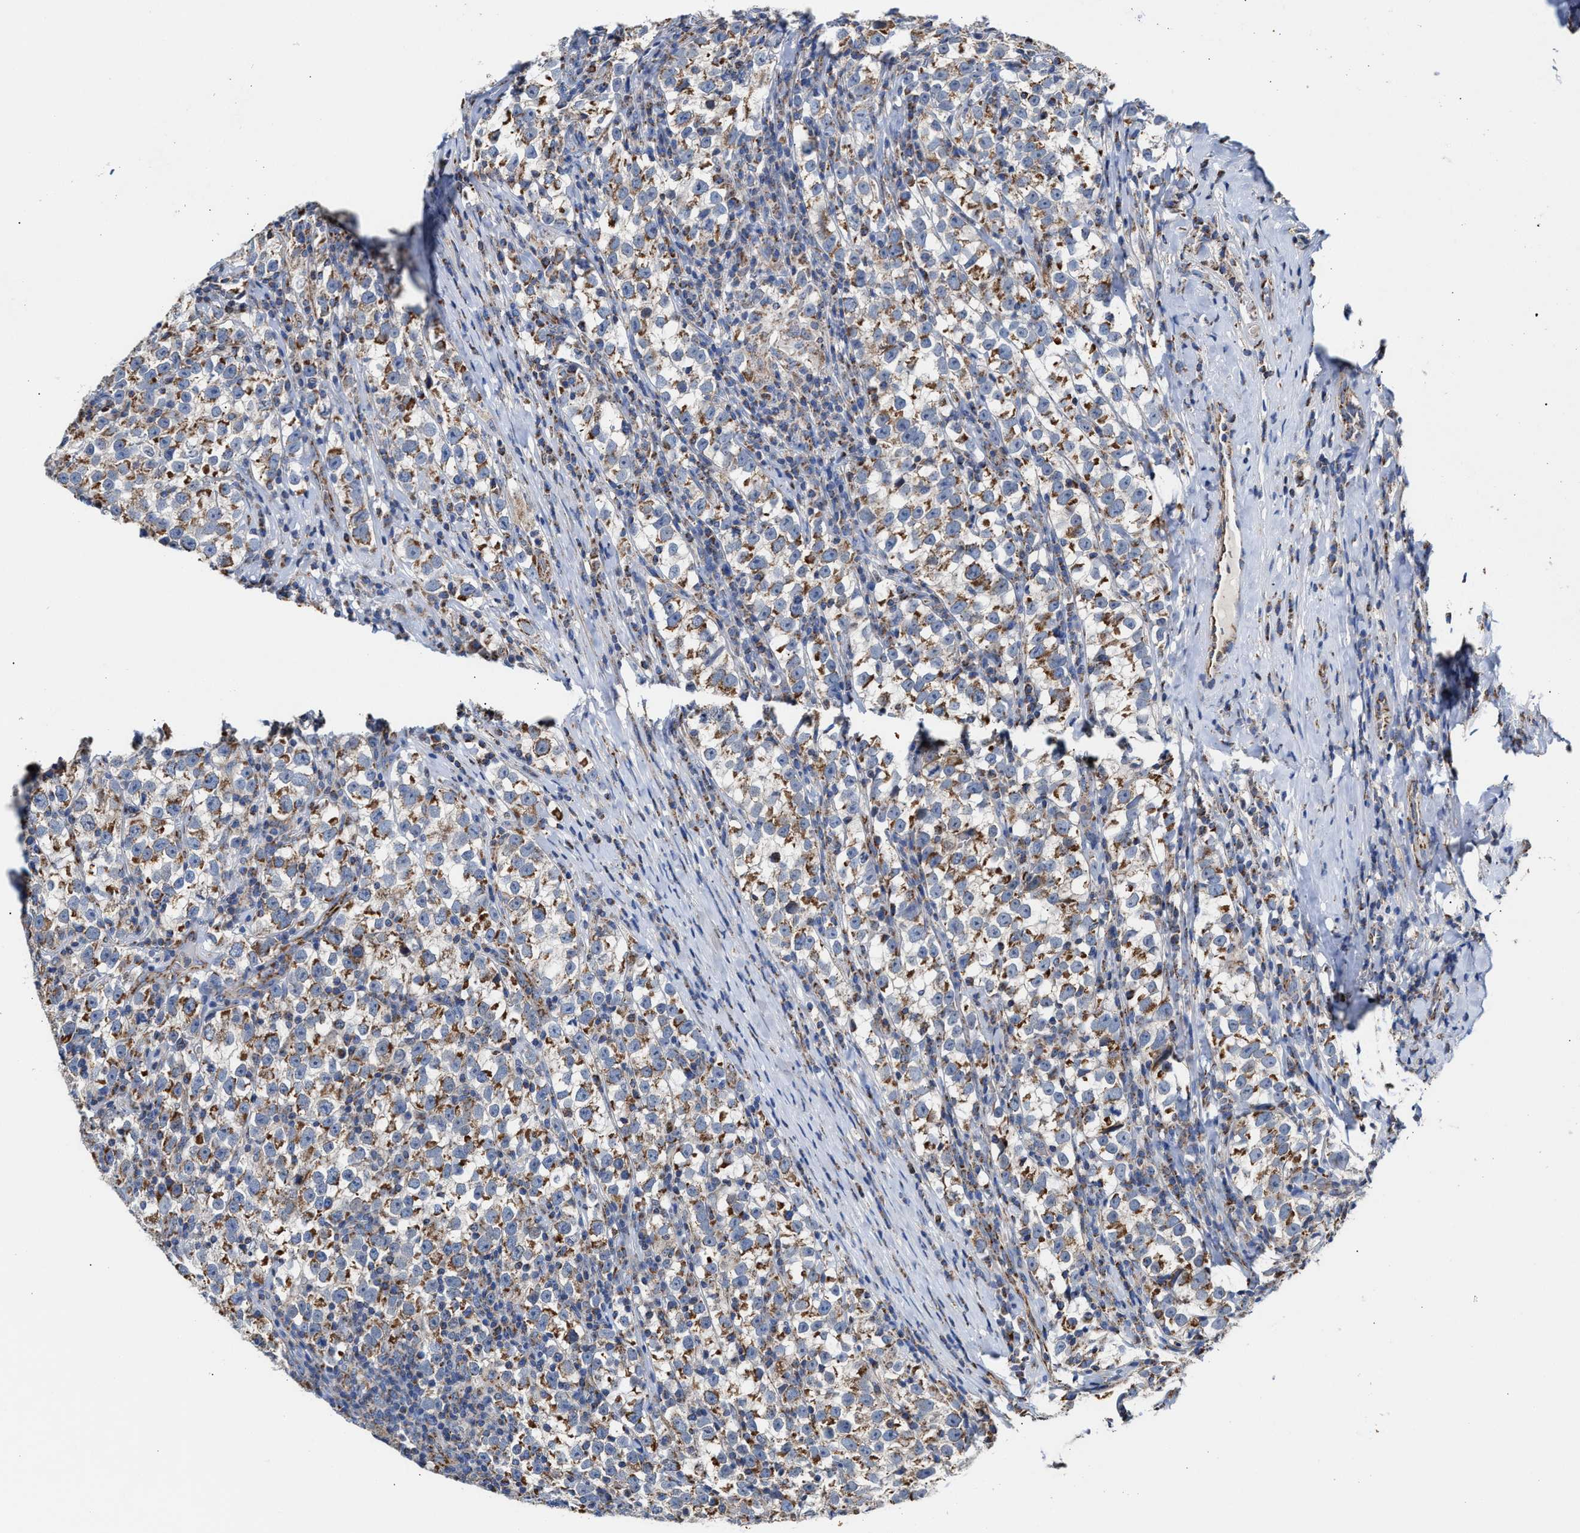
{"staining": {"intensity": "moderate", "quantity": ">75%", "location": "cytoplasmic/membranous"}, "tissue": "testis cancer", "cell_type": "Tumor cells", "image_type": "cancer", "snomed": [{"axis": "morphology", "description": "Normal tissue, NOS"}, {"axis": "morphology", "description": "Seminoma, NOS"}, {"axis": "topography", "description": "Testis"}], "caption": "Seminoma (testis) stained with DAB immunohistochemistry reveals medium levels of moderate cytoplasmic/membranous staining in about >75% of tumor cells.", "gene": "MECR", "patient": {"sex": "male", "age": 43}}